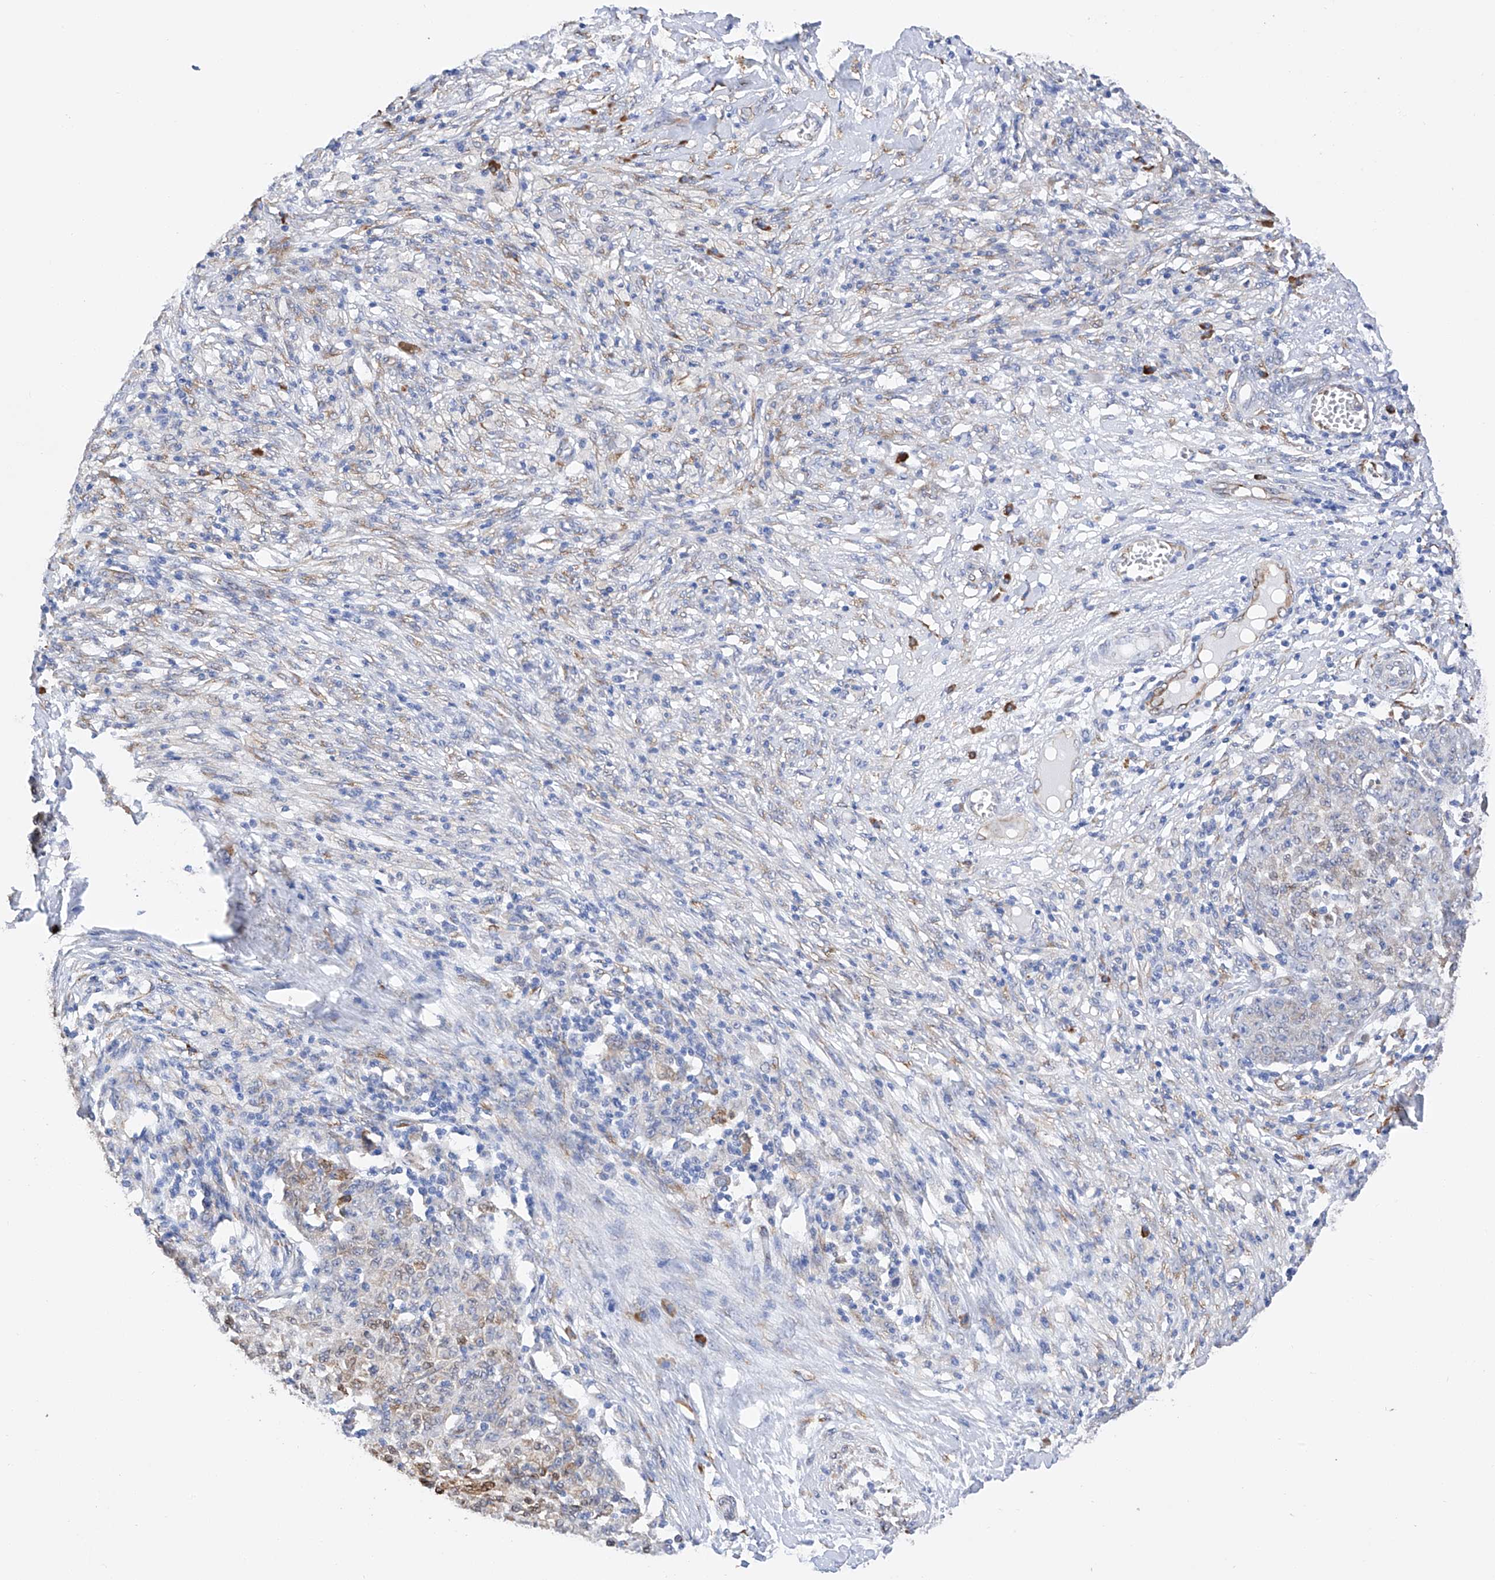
{"staining": {"intensity": "weak", "quantity": "<25%", "location": "cytoplasmic/membranous,nuclear"}, "tissue": "ovarian cancer", "cell_type": "Tumor cells", "image_type": "cancer", "snomed": [{"axis": "morphology", "description": "Carcinoma, endometroid"}, {"axis": "topography", "description": "Ovary"}], "caption": "Ovarian cancer (endometroid carcinoma) stained for a protein using IHC demonstrates no staining tumor cells.", "gene": "PDIA5", "patient": {"sex": "female", "age": 42}}